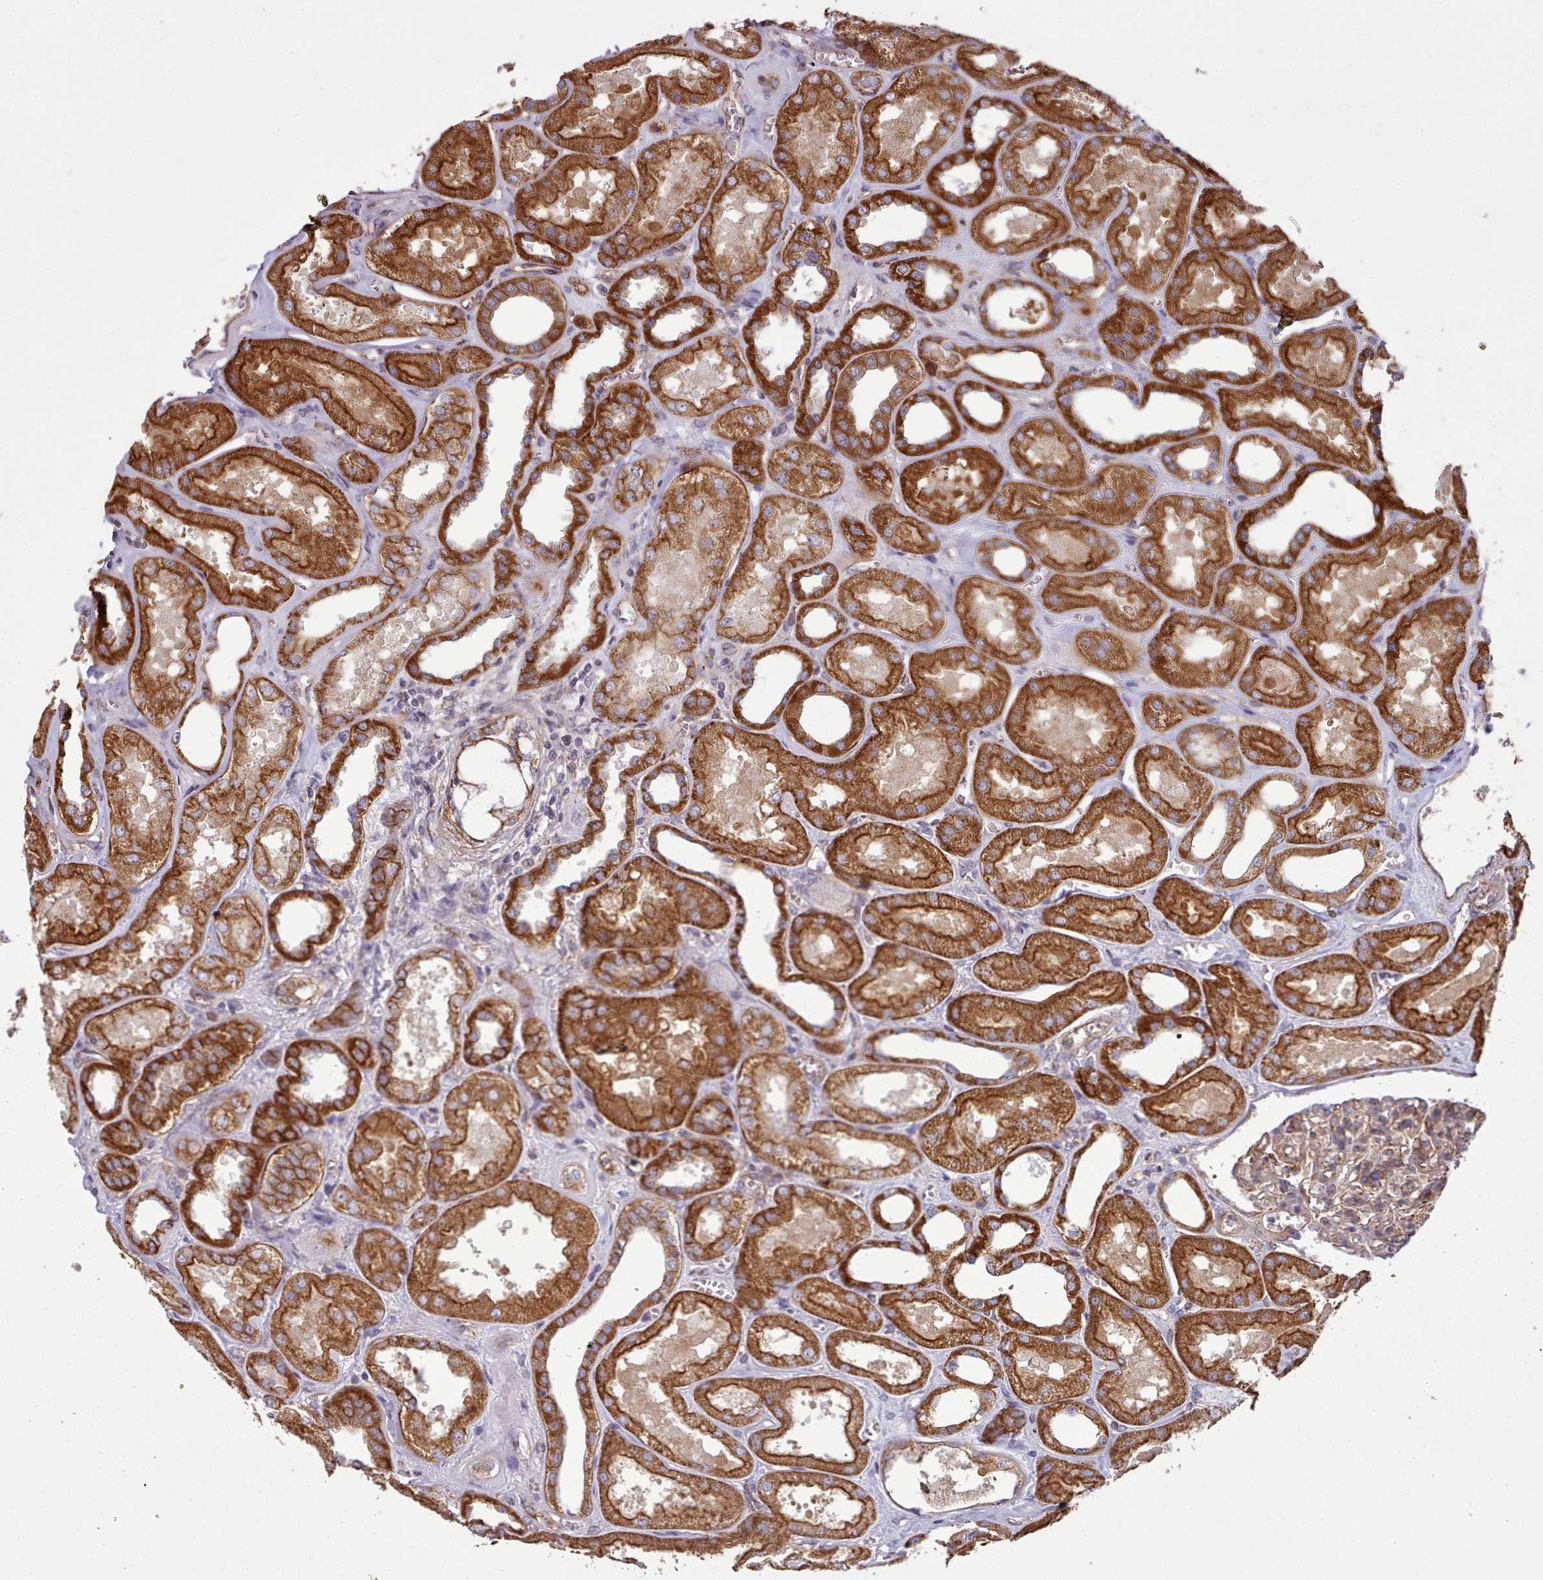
{"staining": {"intensity": "moderate", "quantity": ">75%", "location": "cytoplasmic/membranous"}, "tissue": "kidney", "cell_type": "Cells in glomeruli", "image_type": "normal", "snomed": [{"axis": "morphology", "description": "Normal tissue, NOS"}, {"axis": "morphology", "description": "Adenocarcinoma, NOS"}, {"axis": "topography", "description": "Kidney"}], "caption": "This micrograph reveals normal kidney stained with immunohistochemistry to label a protein in brown. The cytoplasmic/membranous of cells in glomeruli show moderate positivity for the protein. Nuclei are counter-stained blue.", "gene": "MRPL46", "patient": {"sex": "female", "age": 68}}